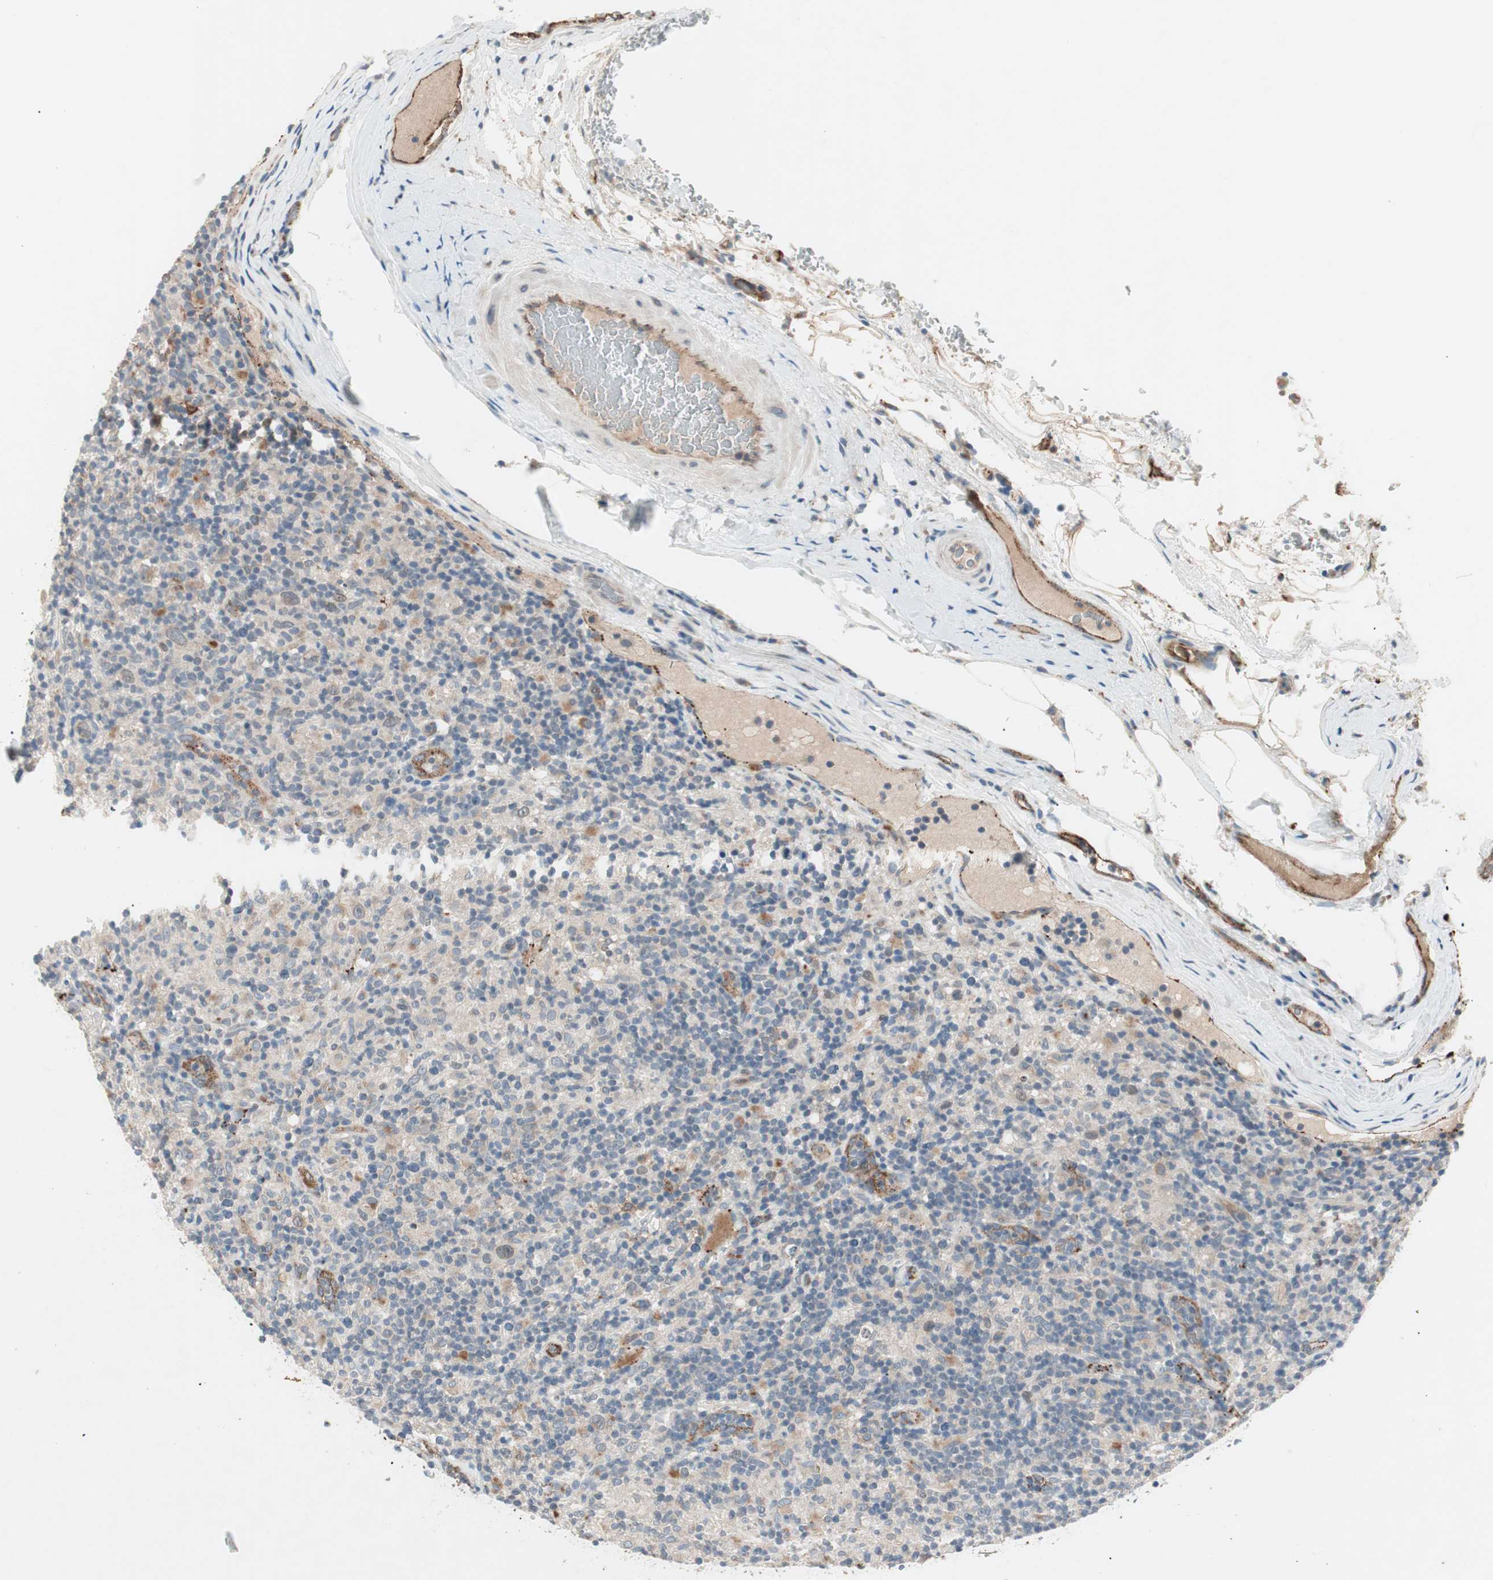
{"staining": {"intensity": "weak", "quantity": "25%-75%", "location": "cytoplasmic/membranous"}, "tissue": "lymphoma", "cell_type": "Tumor cells", "image_type": "cancer", "snomed": [{"axis": "morphology", "description": "Hodgkin's disease, NOS"}, {"axis": "topography", "description": "Lymph node"}], "caption": "High-magnification brightfield microscopy of Hodgkin's disease stained with DAB (3,3'-diaminobenzidine) (brown) and counterstained with hematoxylin (blue). tumor cells exhibit weak cytoplasmic/membranous positivity is appreciated in about25%-75% of cells.", "gene": "FGFR4", "patient": {"sex": "male", "age": 70}}